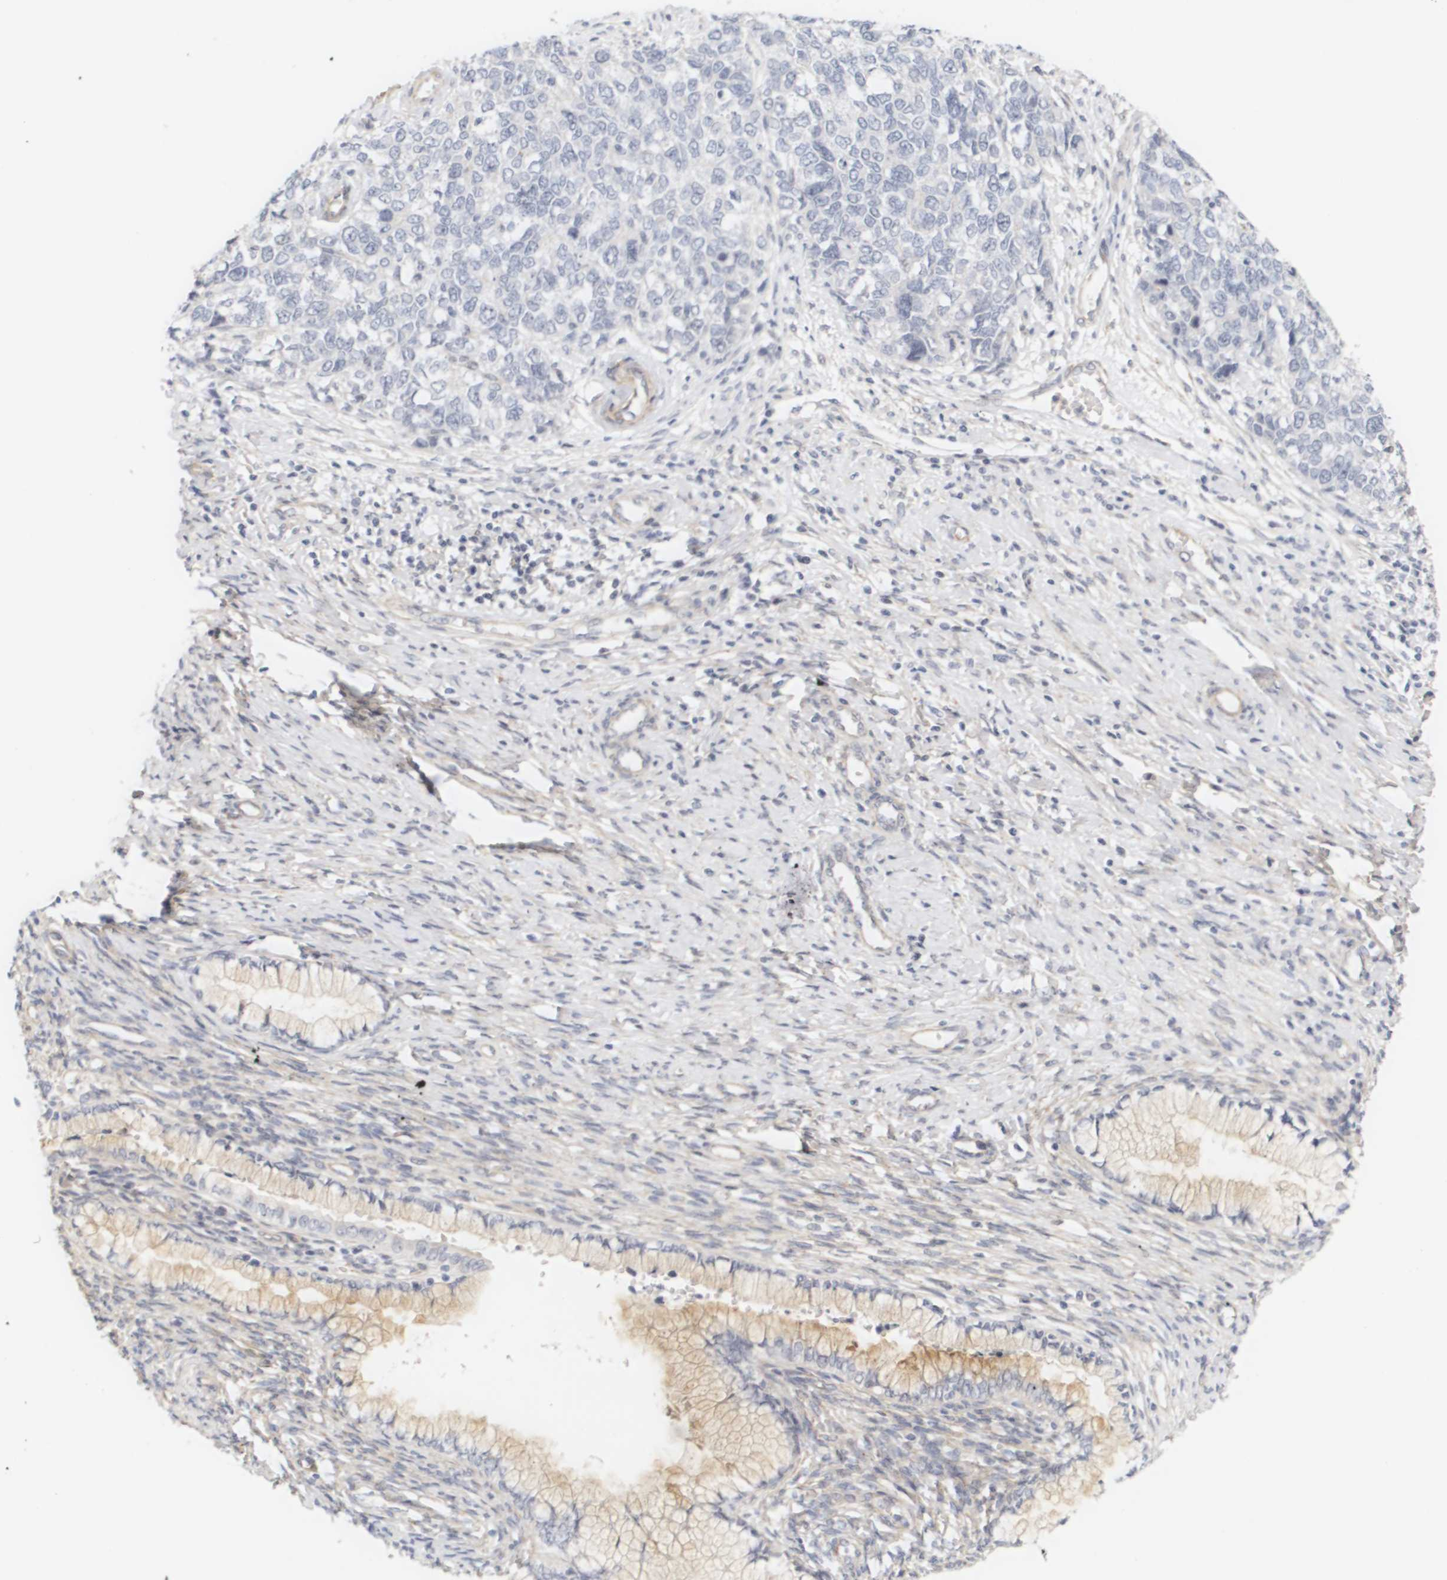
{"staining": {"intensity": "negative", "quantity": "none", "location": "none"}, "tissue": "cervical cancer", "cell_type": "Tumor cells", "image_type": "cancer", "snomed": [{"axis": "morphology", "description": "Squamous cell carcinoma, NOS"}, {"axis": "topography", "description": "Cervix"}], "caption": "High power microscopy micrograph of an immunohistochemistry (IHC) photomicrograph of cervical cancer, revealing no significant staining in tumor cells.", "gene": "CYB561", "patient": {"sex": "female", "age": 63}}